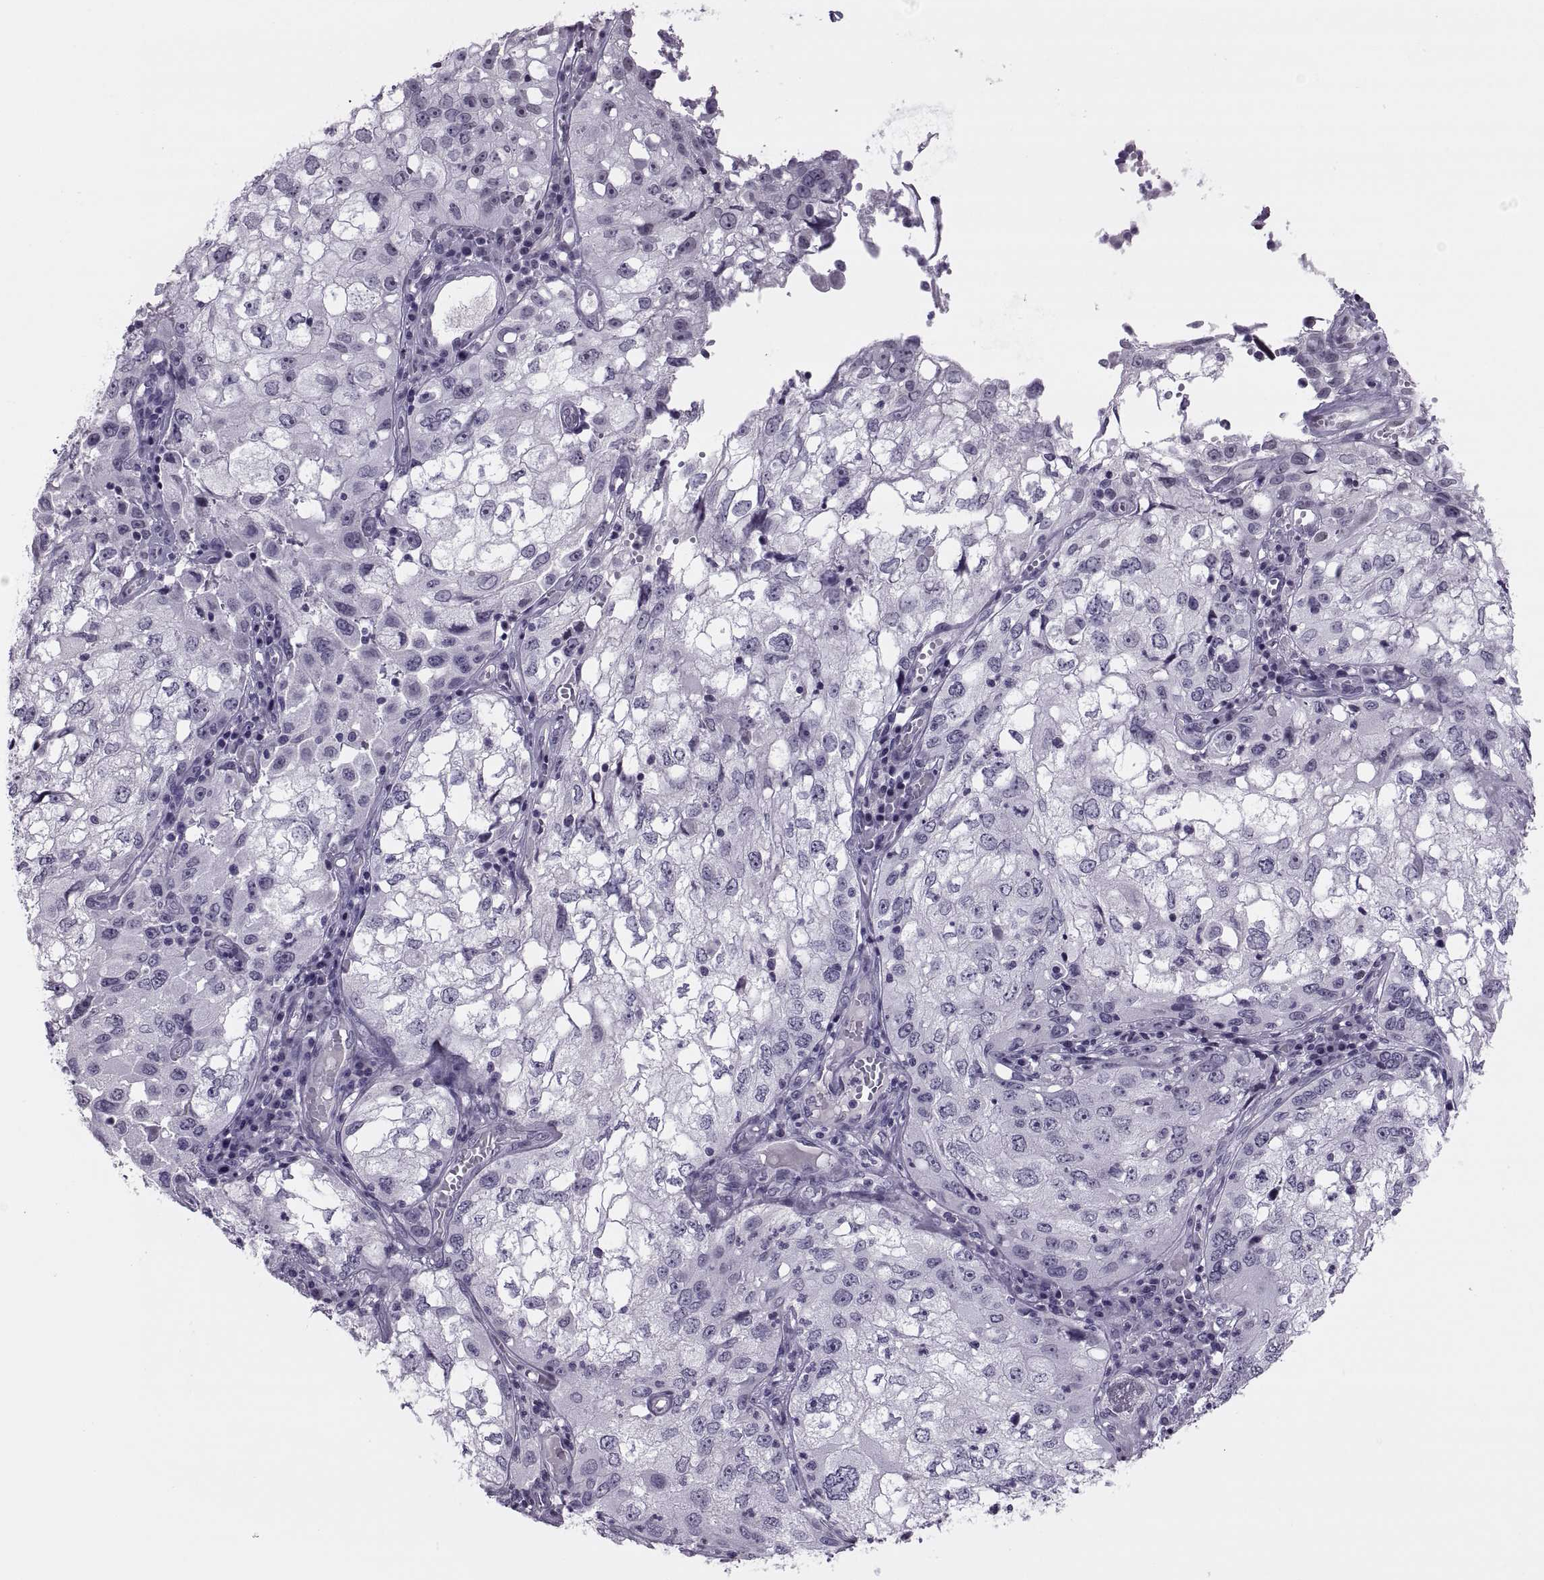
{"staining": {"intensity": "negative", "quantity": "none", "location": "none"}, "tissue": "cervical cancer", "cell_type": "Tumor cells", "image_type": "cancer", "snomed": [{"axis": "morphology", "description": "Squamous cell carcinoma, NOS"}, {"axis": "topography", "description": "Cervix"}], "caption": "High power microscopy histopathology image of an immunohistochemistry micrograph of cervical cancer, revealing no significant positivity in tumor cells. The staining was performed using DAB to visualize the protein expression in brown, while the nuclei were stained in blue with hematoxylin (Magnification: 20x).", "gene": "SYNGR4", "patient": {"sex": "female", "age": 36}}